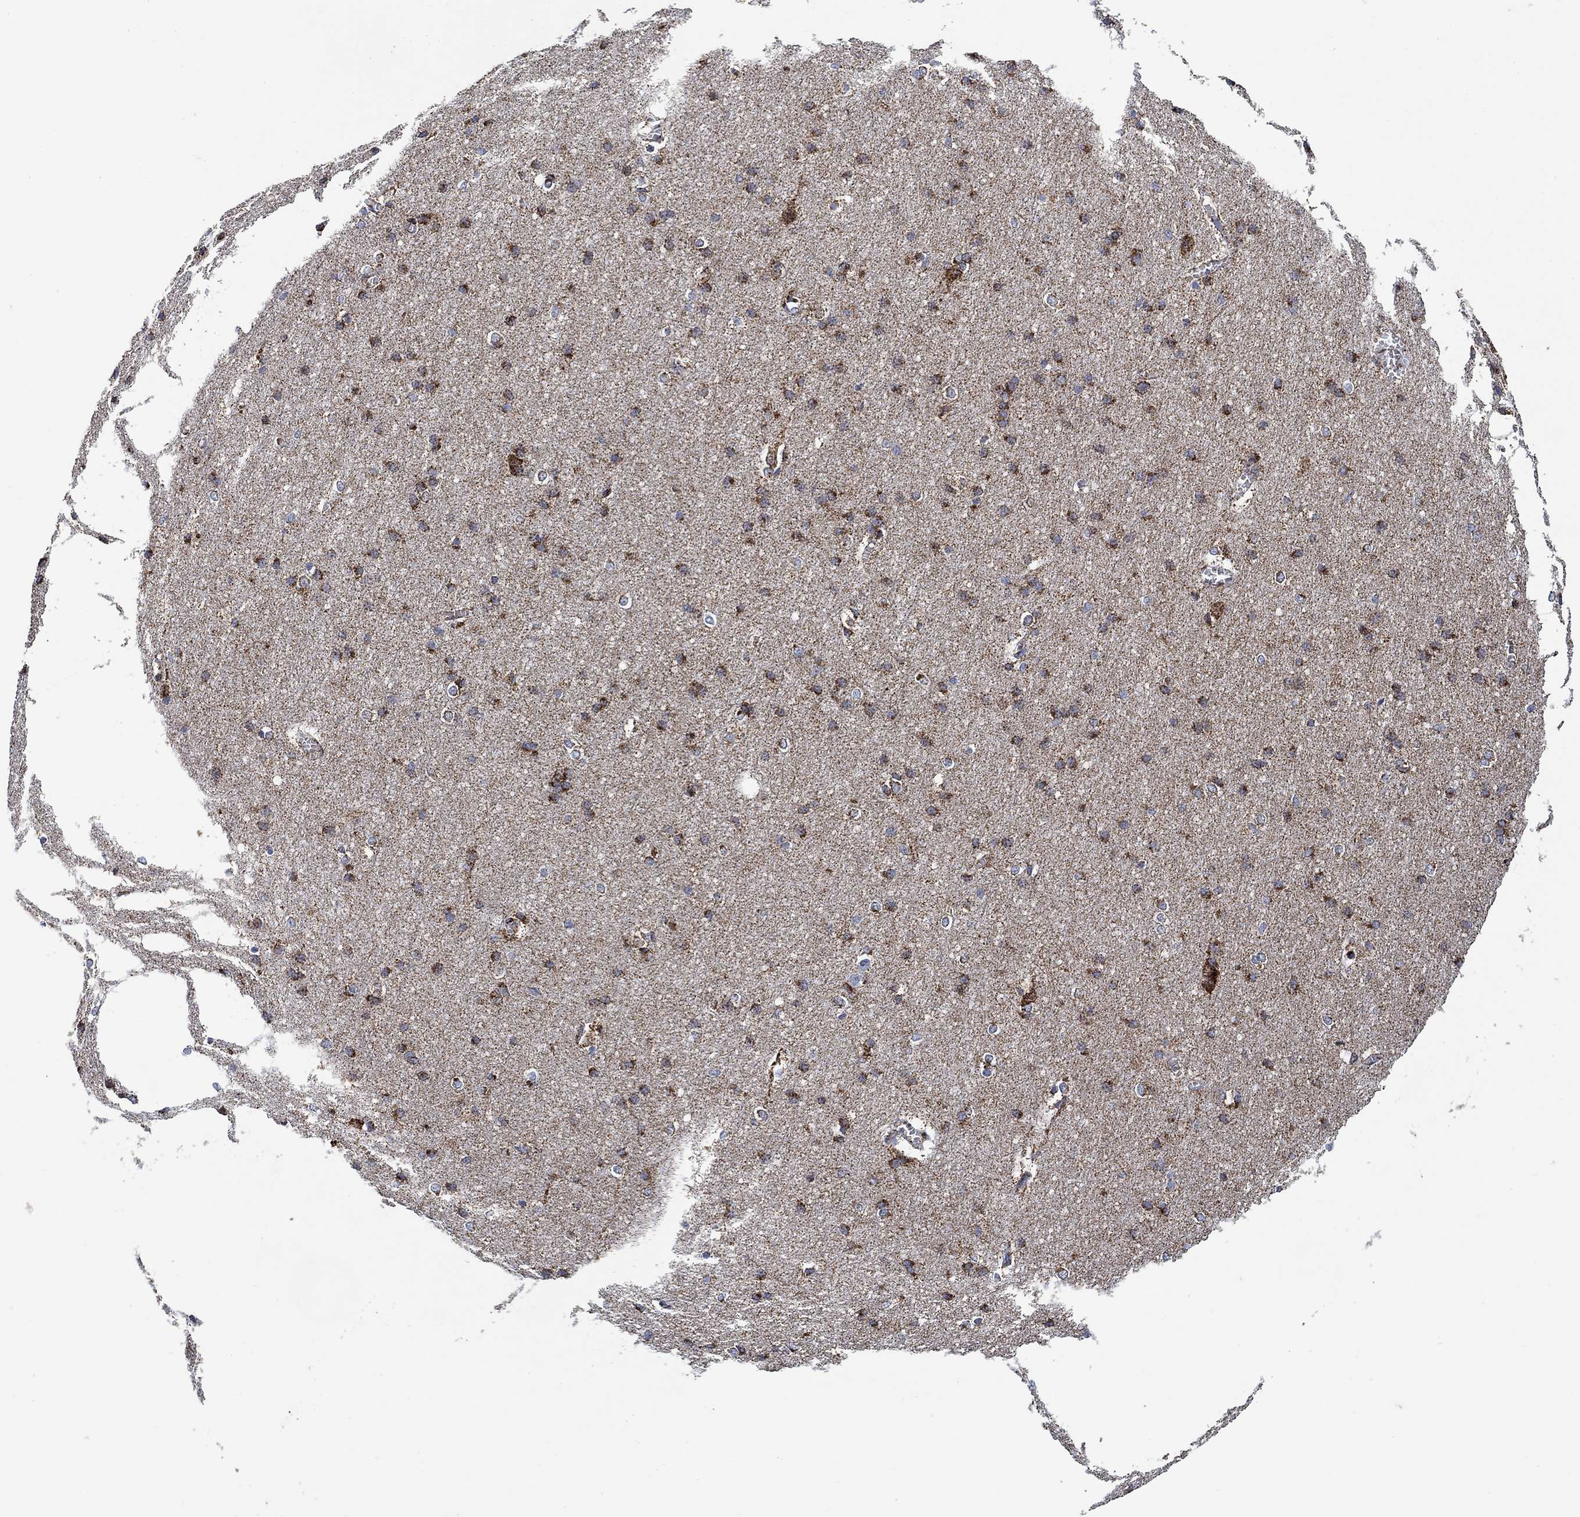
{"staining": {"intensity": "negative", "quantity": "none", "location": "none"}, "tissue": "cerebral cortex", "cell_type": "Endothelial cells", "image_type": "normal", "snomed": [{"axis": "morphology", "description": "Normal tissue, NOS"}, {"axis": "topography", "description": "Cerebral cortex"}], "caption": "This is an immunohistochemistry (IHC) micrograph of benign human cerebral cortex. There is no staining in endothelial cells.", "gene": "NDUFS3", "patient": {"sex": "male", "age": 37}}